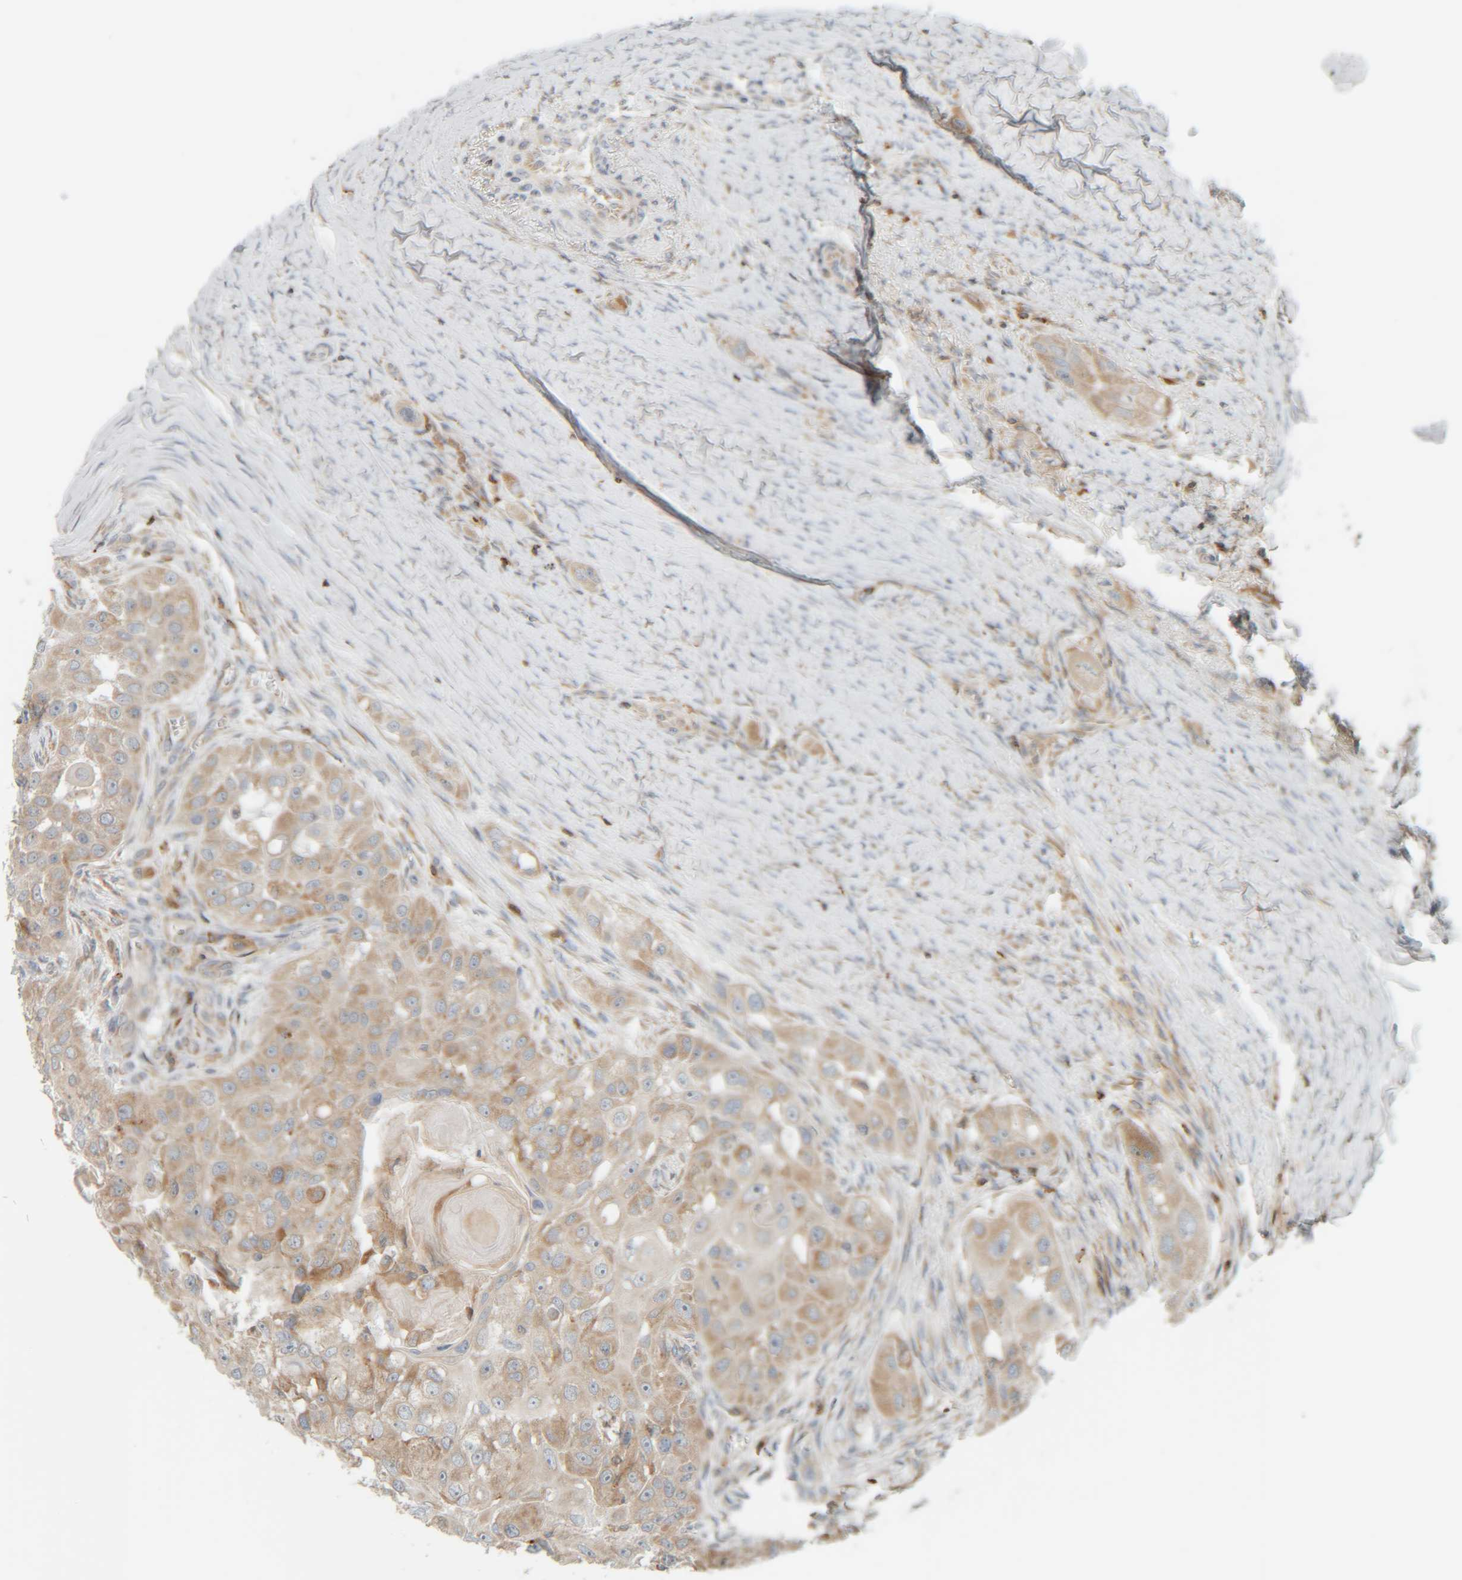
{"staining": {"intensity": "weak", "quantity": ">75%", "location": "cytoplasmic/membranous"}, "tissue": "head and neck cancer", "cell_type": "Tumor cells", "image_type": "cancer", "snomed": [{"axis": "morphology", "description": "Normal tissue, NOS"}, {"axis": "morphology", "description": "Squamous cell carcinoma, NOS"}, {"axis": "topography", "description": "Skeletal muscle"}, {"axis": "topography", "description": "Head-Neck"}], "caption": "Immunohistochemistry of human head and neck cancer (squamous cell carcinoma) displays low levels of weak cytoplasmic/membranous expression in approximately >75% of tumor cells.", "gene": "CCDC57", "patient": {"sex": "male", "age": 51}}